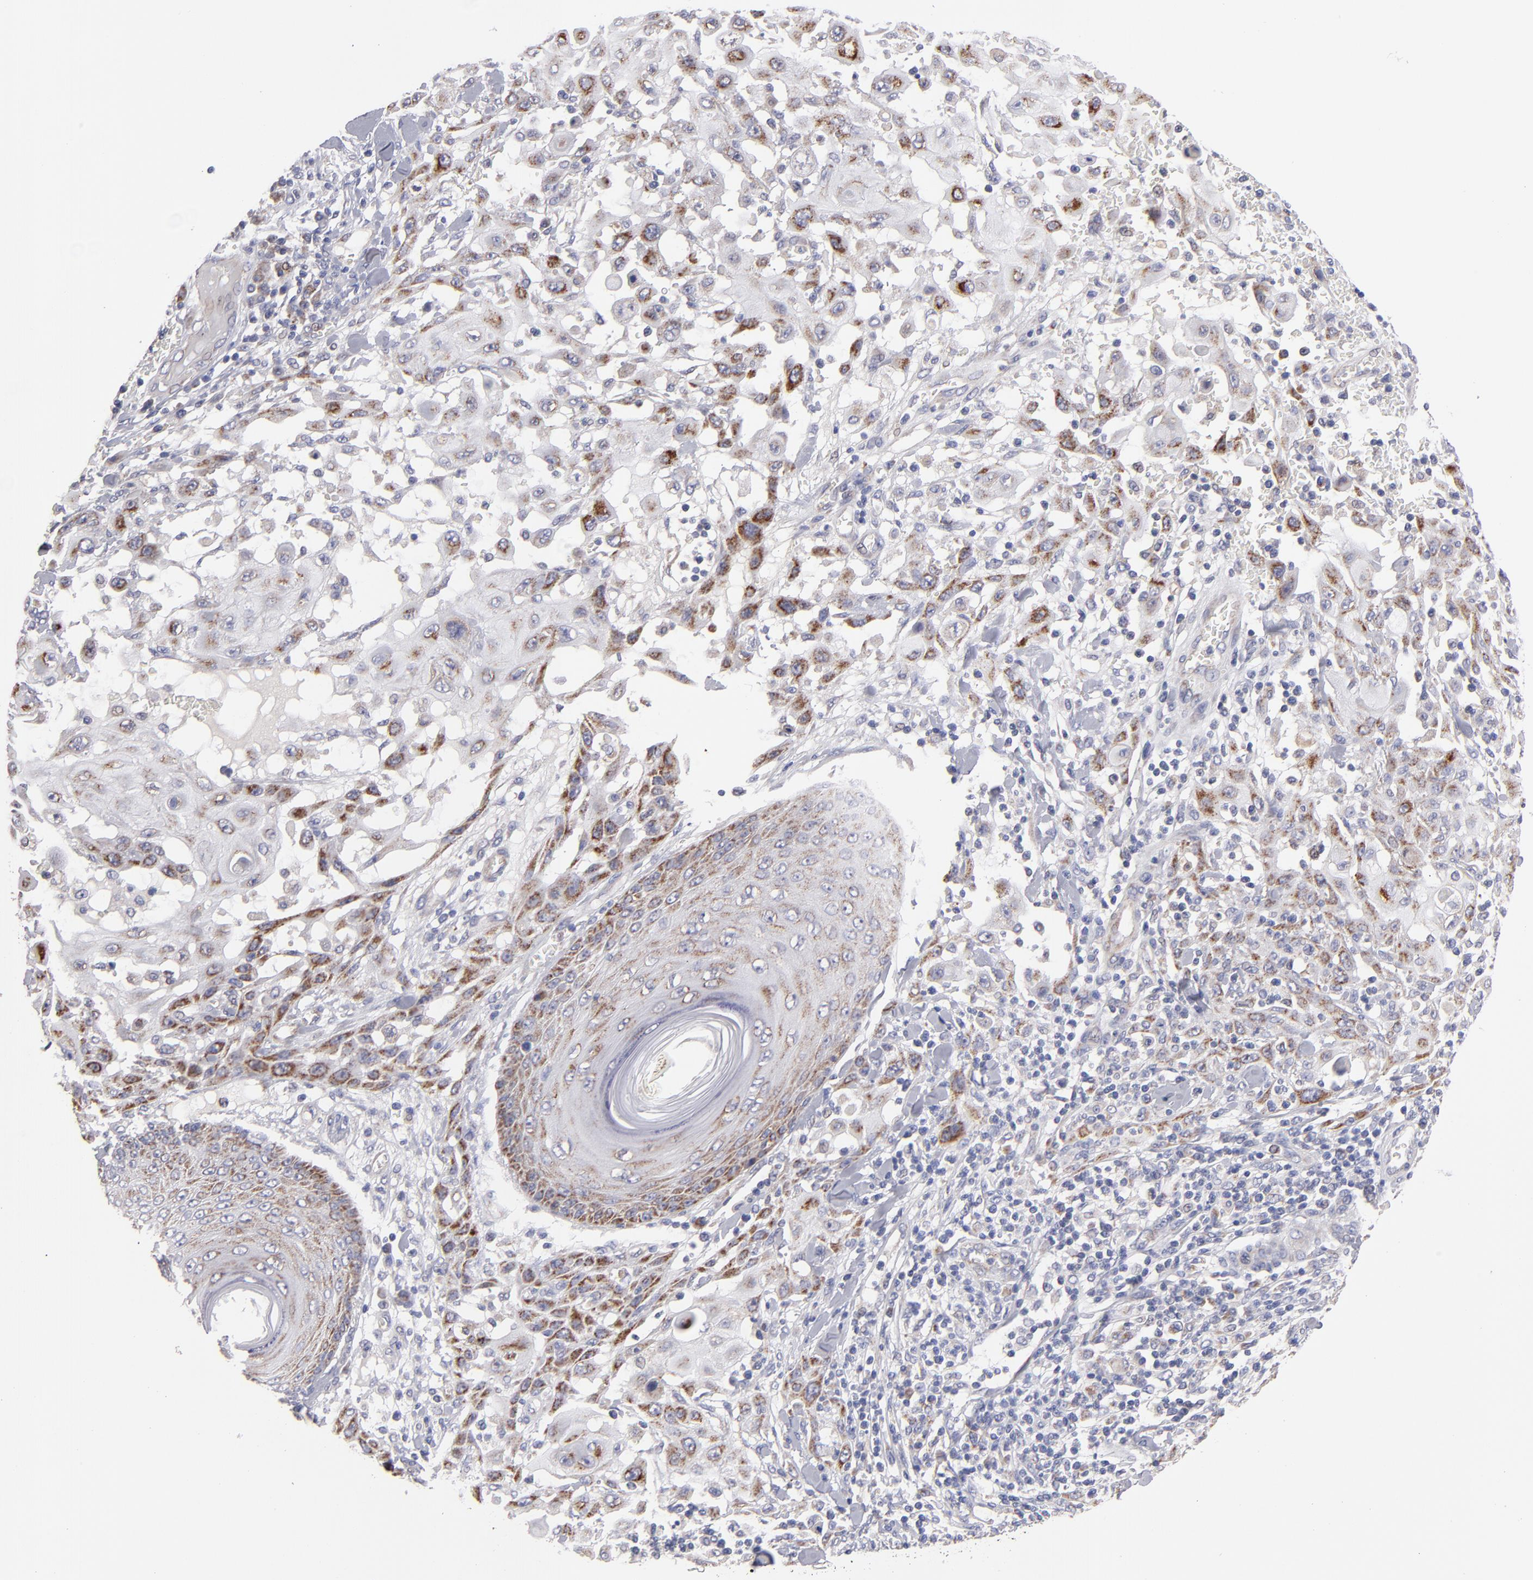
{"staining": {"intensity": "strong", "quantity": "25%-75%", "location": "cytoplasmic/membranous"}, "tissue": "skin cancer", "cell_type": "Tumor cells", "image_type": "cancer", "snomed": [{"axis": "morphology", "description": "Squamous cell carcinoma, NOS"}, {"axis": "topography", "description": "Skin"}], "caption": "Immunohistochemistry histopathology image of squamous cell carcinoma (skin) stained for a protein (brown), which displays high levels of strong cytoplasmic/membranous staining in about 25%-75% of tumor cells.", "gene": "HCCS", "patient": {"sex": "male", "age": 24}}